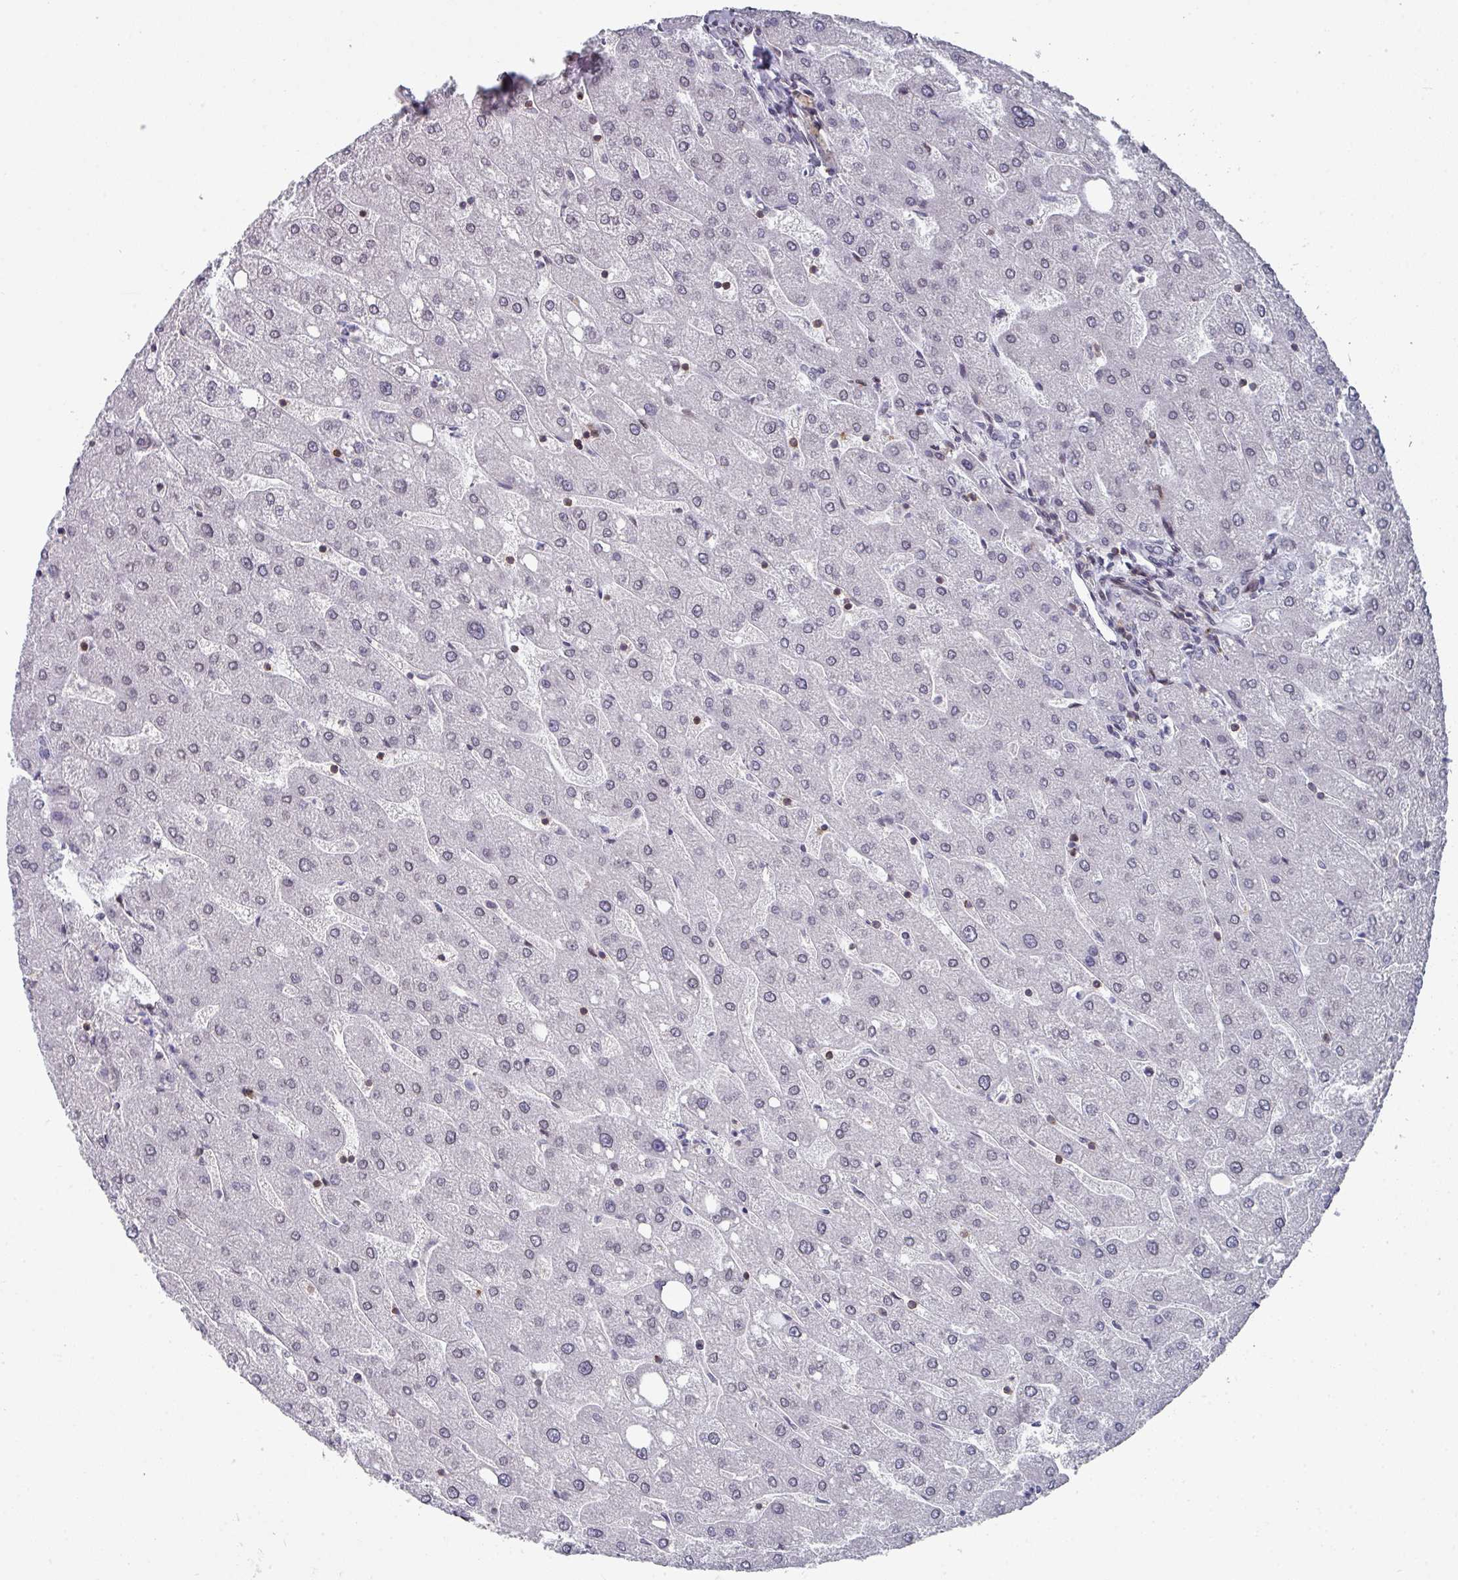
{"staining": {"intensity": "negative", "quantity": "none", "location": "none"}, "tissue": "liver", "cell_type": "Cholangiocytes", "image_type": "normal", "snomed": [{"axis": "morphology", "description": "Normal tissue, NOS"}, {"axis": "topography", "description": "Liver"}], "caption": "Protein analysis of unremarkable liver displays no significant staining in cholangiocytes.", "gene": "RASAL3", "patient": {"sex": "male", "age": 67}}